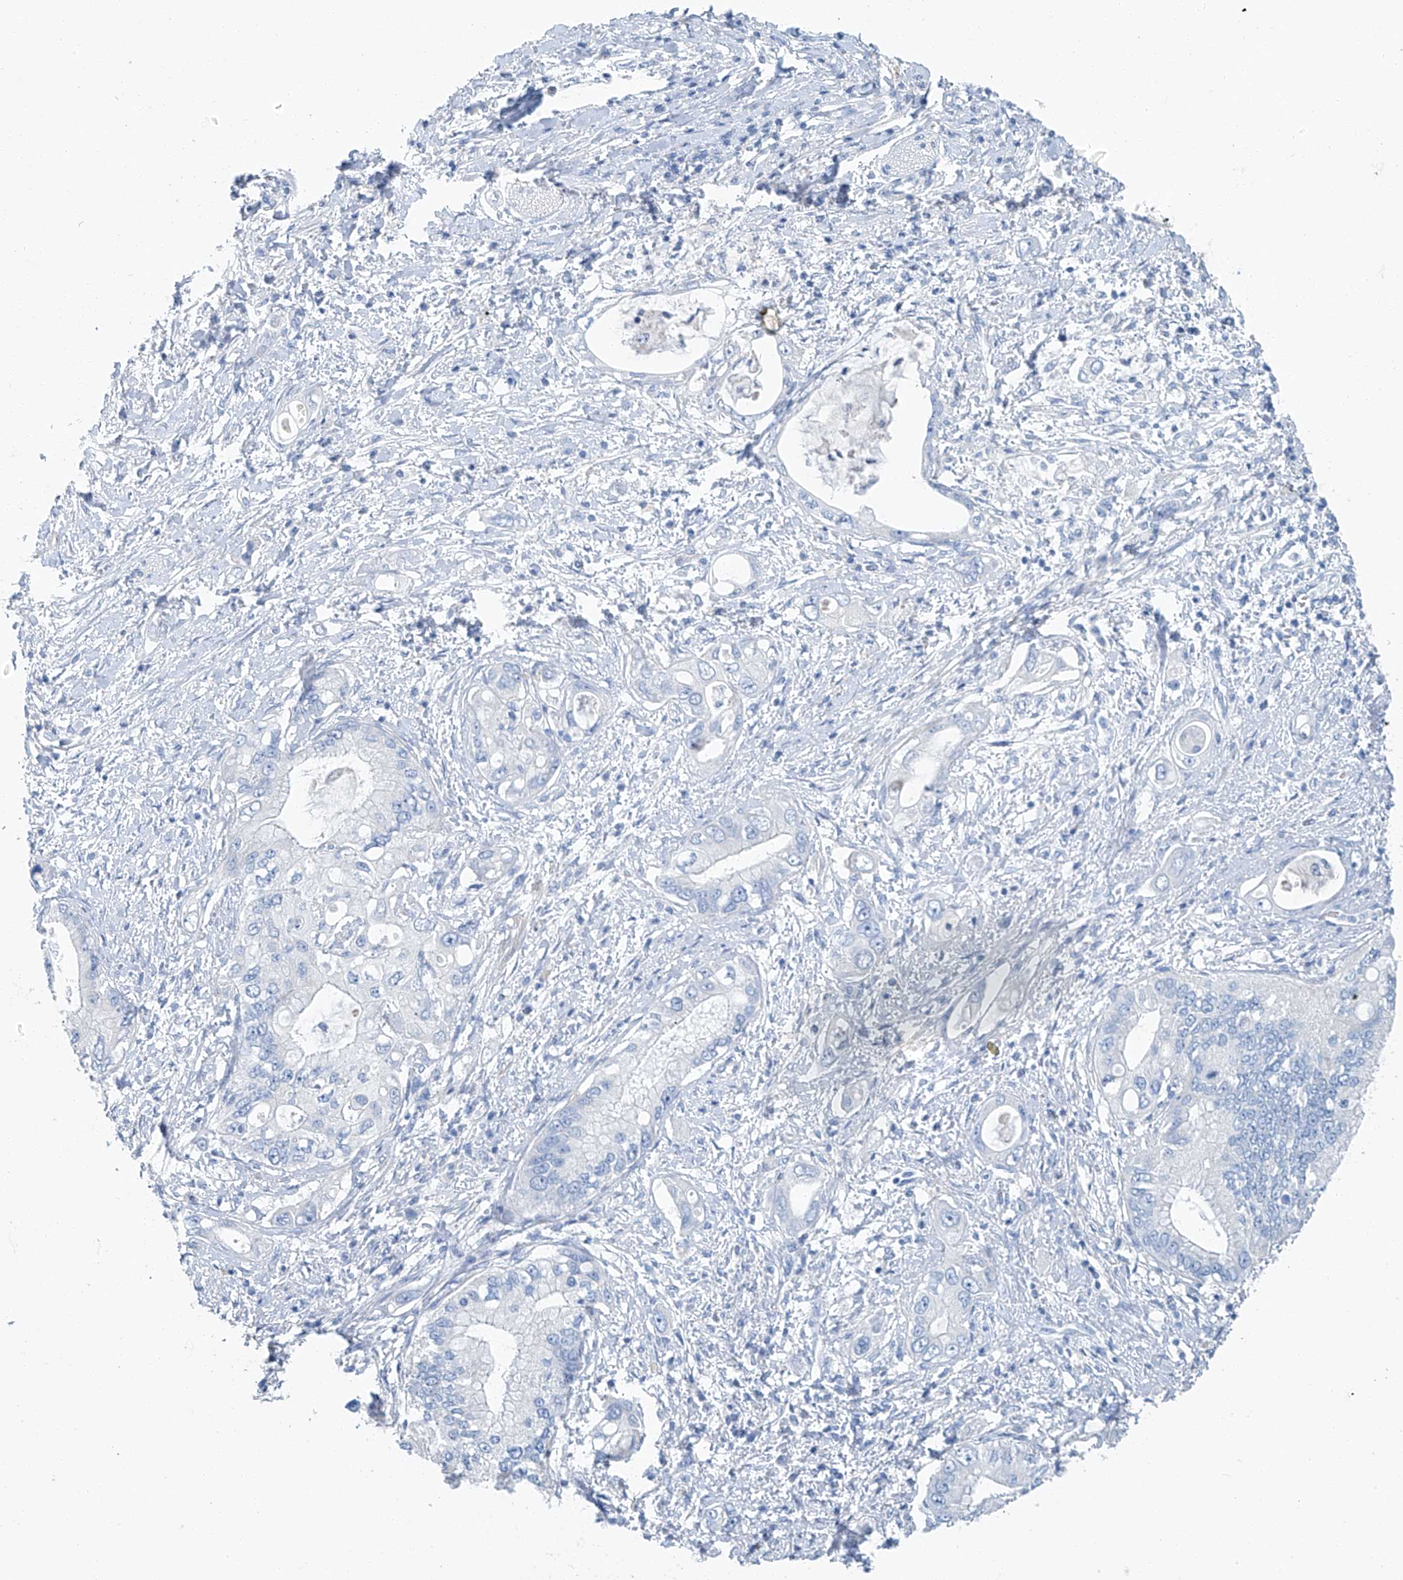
{"staining": {"intensity": "negative", "quantity": "none", "location": "none"}, "tissue": "pancreatic cancer", "cell_type": "Tumor cells", "image_type": "cancer", "snomed": [{"axis": "morphology", "description": "Inflammation, NOS"}, {"axis": "morphology", "description": "Adenocarcinoma, NOS"}, {"axis": "topography", "description": "Pancreas"}], "caption": "Immunohistochemistry of pancreatic cancer (adenocarcinoma) reveals no positivity in tumor cells.", "gene": "C1orf87", "patient": {"sex": "female", "age": 56}}